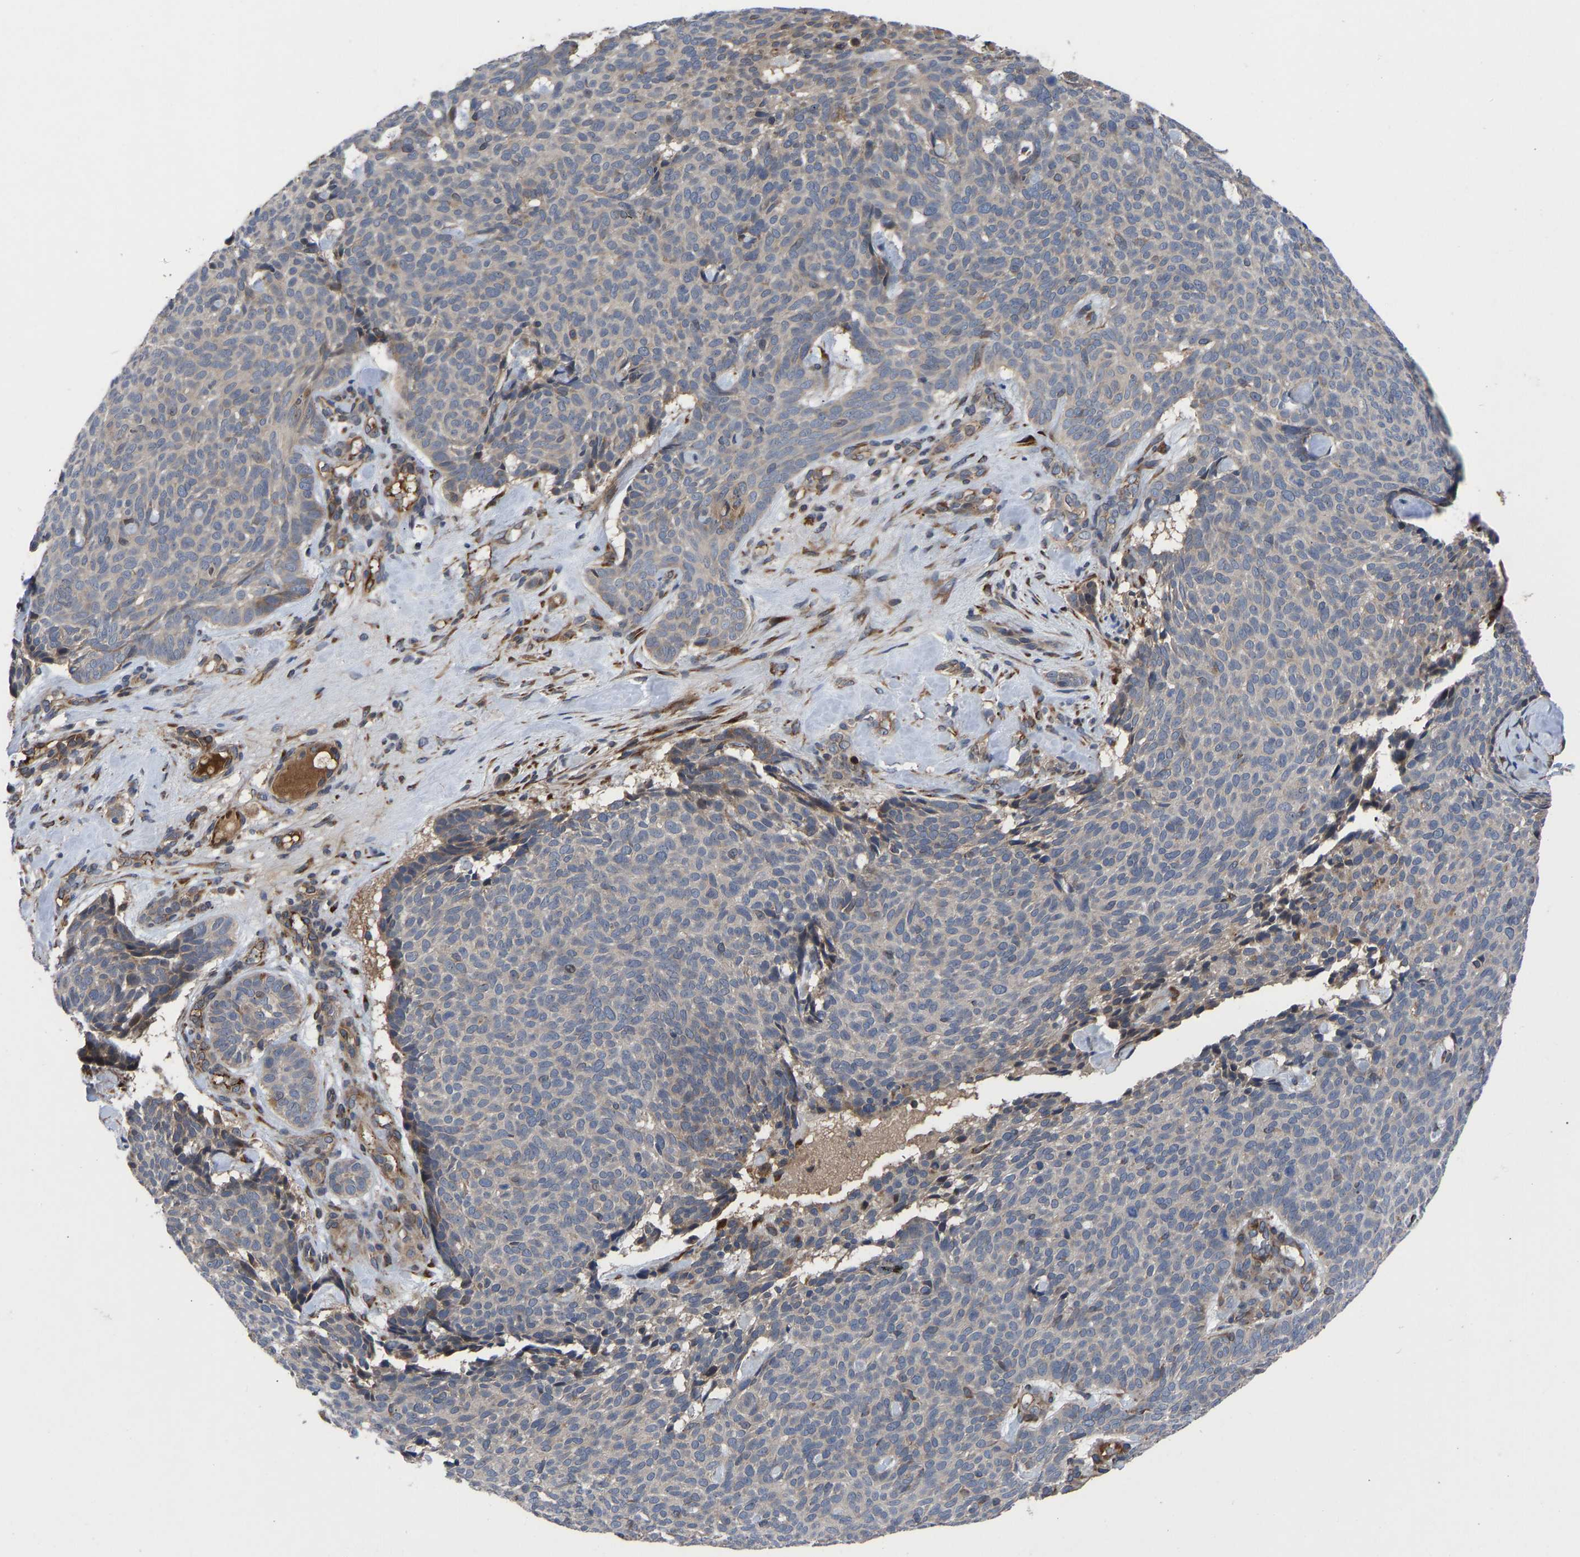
{"staining": {"intensity": "weak", "quantity": "<25%", "location": "cytoplasmic/membranous"}, "tissue": "skin cancer", "cell_type": "Tumor cells", "image_type": "cancer", "snomed": [{"axis": "morphology", "description": "Basal cell carcinoma"}, {"axis": "topography", "description": "Skin"}], "caption": "High power microscopy image of an IHC photomicrograph of skin cancer, revealing no significant positivity in tumor cells.", "gene": "FRRS1", "patient": {"sex": "male", "age": 61}}